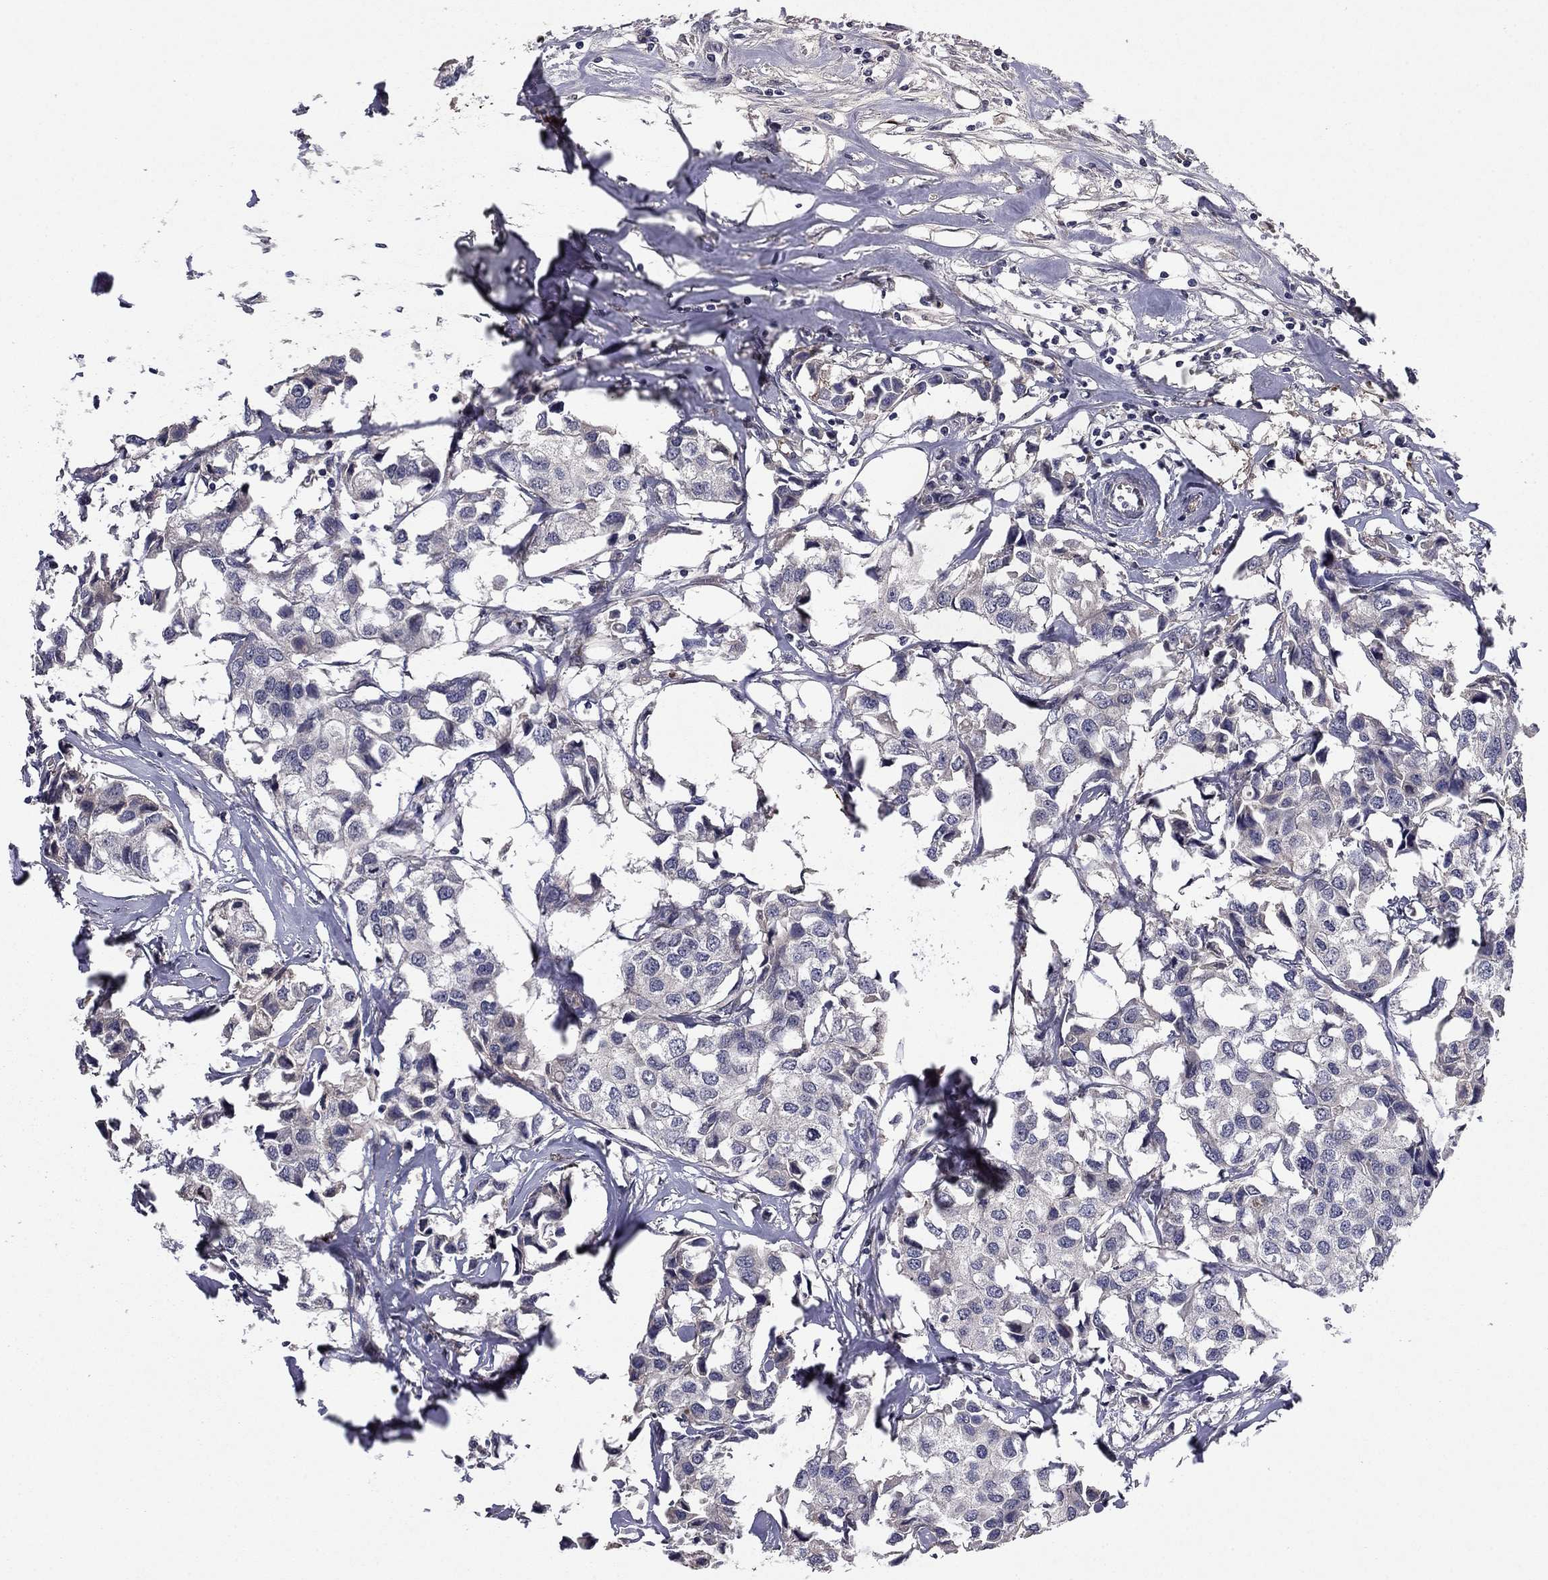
{"staining": {"intensity": "negative", "quantity": "none", "location": "none"}, "tissue": "breast cancer", "cell_type": "Tumor cells", "image_type": "cancer", "snomed": [{"axis": "morphology", "description": "Duct carcinoma"}, {"axis": "topography", "description": "Breast"}], "caption": "Histopathology image shows no protein positivity in tumor cells of invasive ductal carcinoma (breast) tissue.", "gene": "PROS1", "patient": {"sex": "female", "age": 80}}